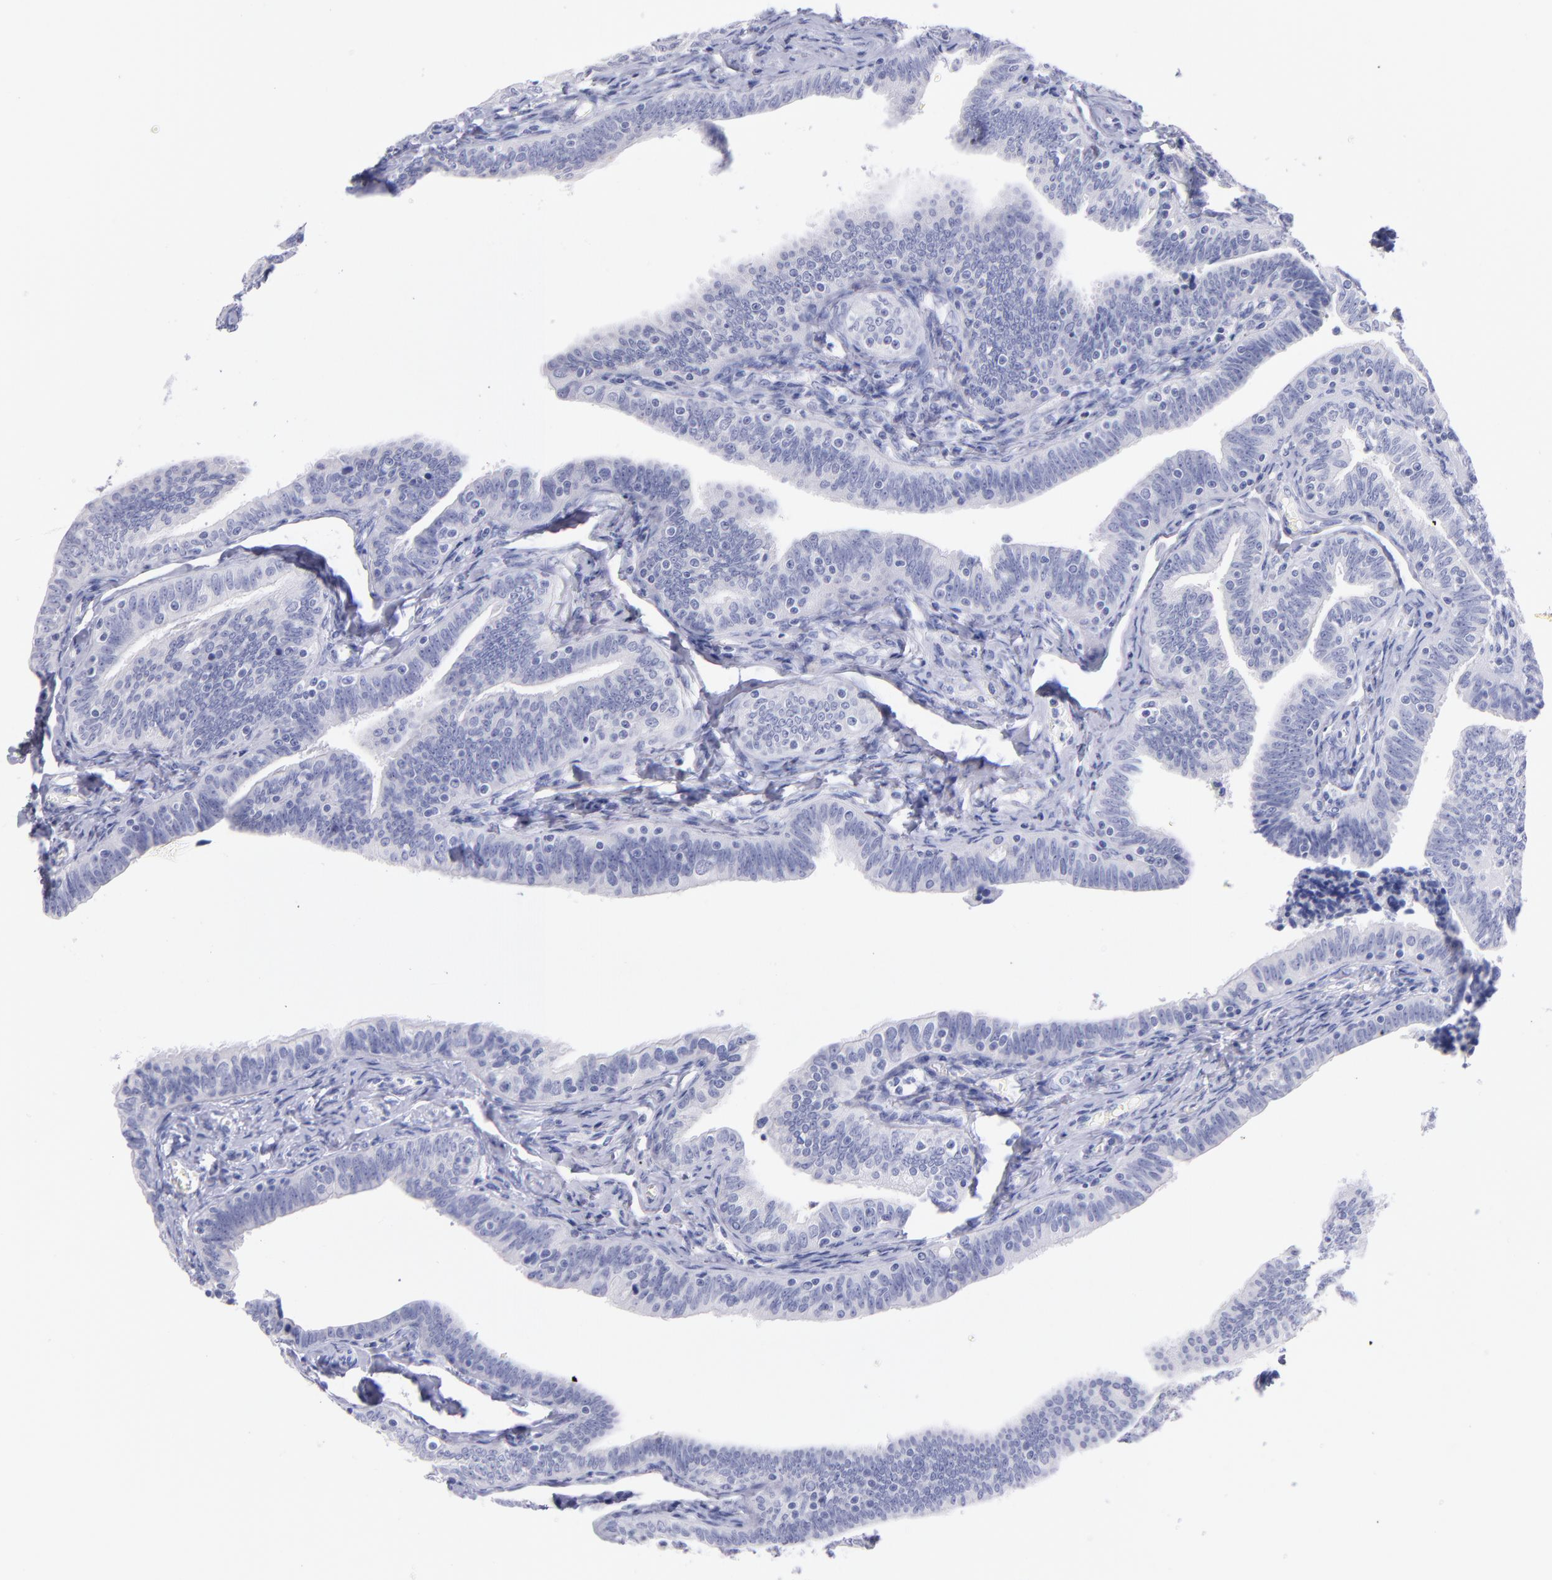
{"staining": {"intensity": "negative", "quantity": "none", "location": "none"}, "tissue": "fallopian tube", "cell_type": "Glandular cells", "image_type": "normal", "snomed": [{"axis": "morphology", "description": "Normal tissue, NOS"}, {"axis": "topography", "description": "Fallopian tube"}, {"axis": "topography", "description": "Ovary"}], "caption": "Immunohistochemistry of unremarkable fallopian tube displays no expression in glandular cells.", "gene": "SCGN", "patient": {"sex": "female", "age": 69}}